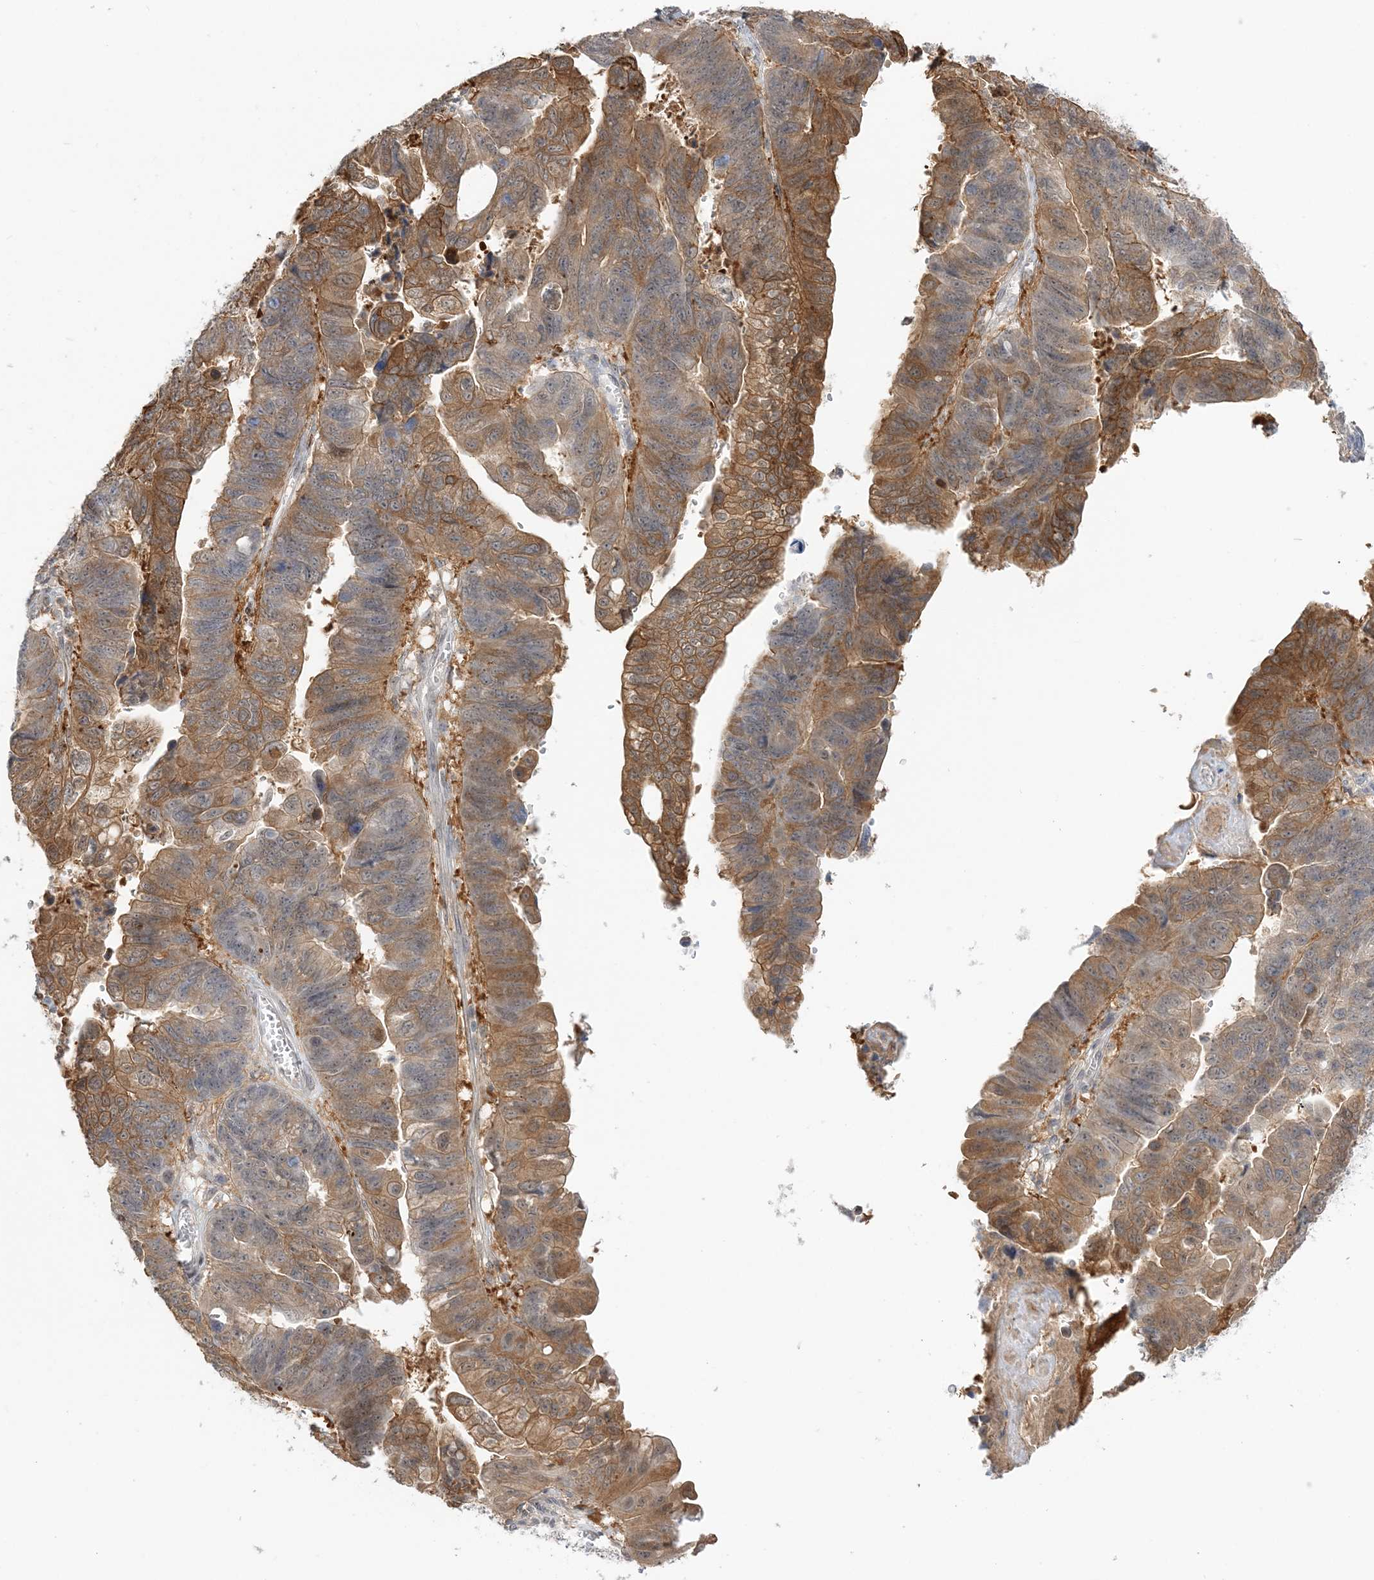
{"staining": {"intensity": "moderate", "quantity": "25%-75%", "location": "cytoplasmic/membranous"}, "tissue": "stomach cancer", "cell_type": "Tumor cells", "image_type": "cancer", "snomed": [{"axis": "morphology", "description": "Adenocarcinoma, NOS"}, {"axis": "topography", "description": "Stomach"}], "caption": "Stomach adenocarcinoma tissue demonstrates moderate cytoplasmic/membranous staining in approximately 25%-75% of tumor cells, visualized by immunohistochemistry.", "gene": "THADA", "patient": {"sex": "male", "age": 59}}